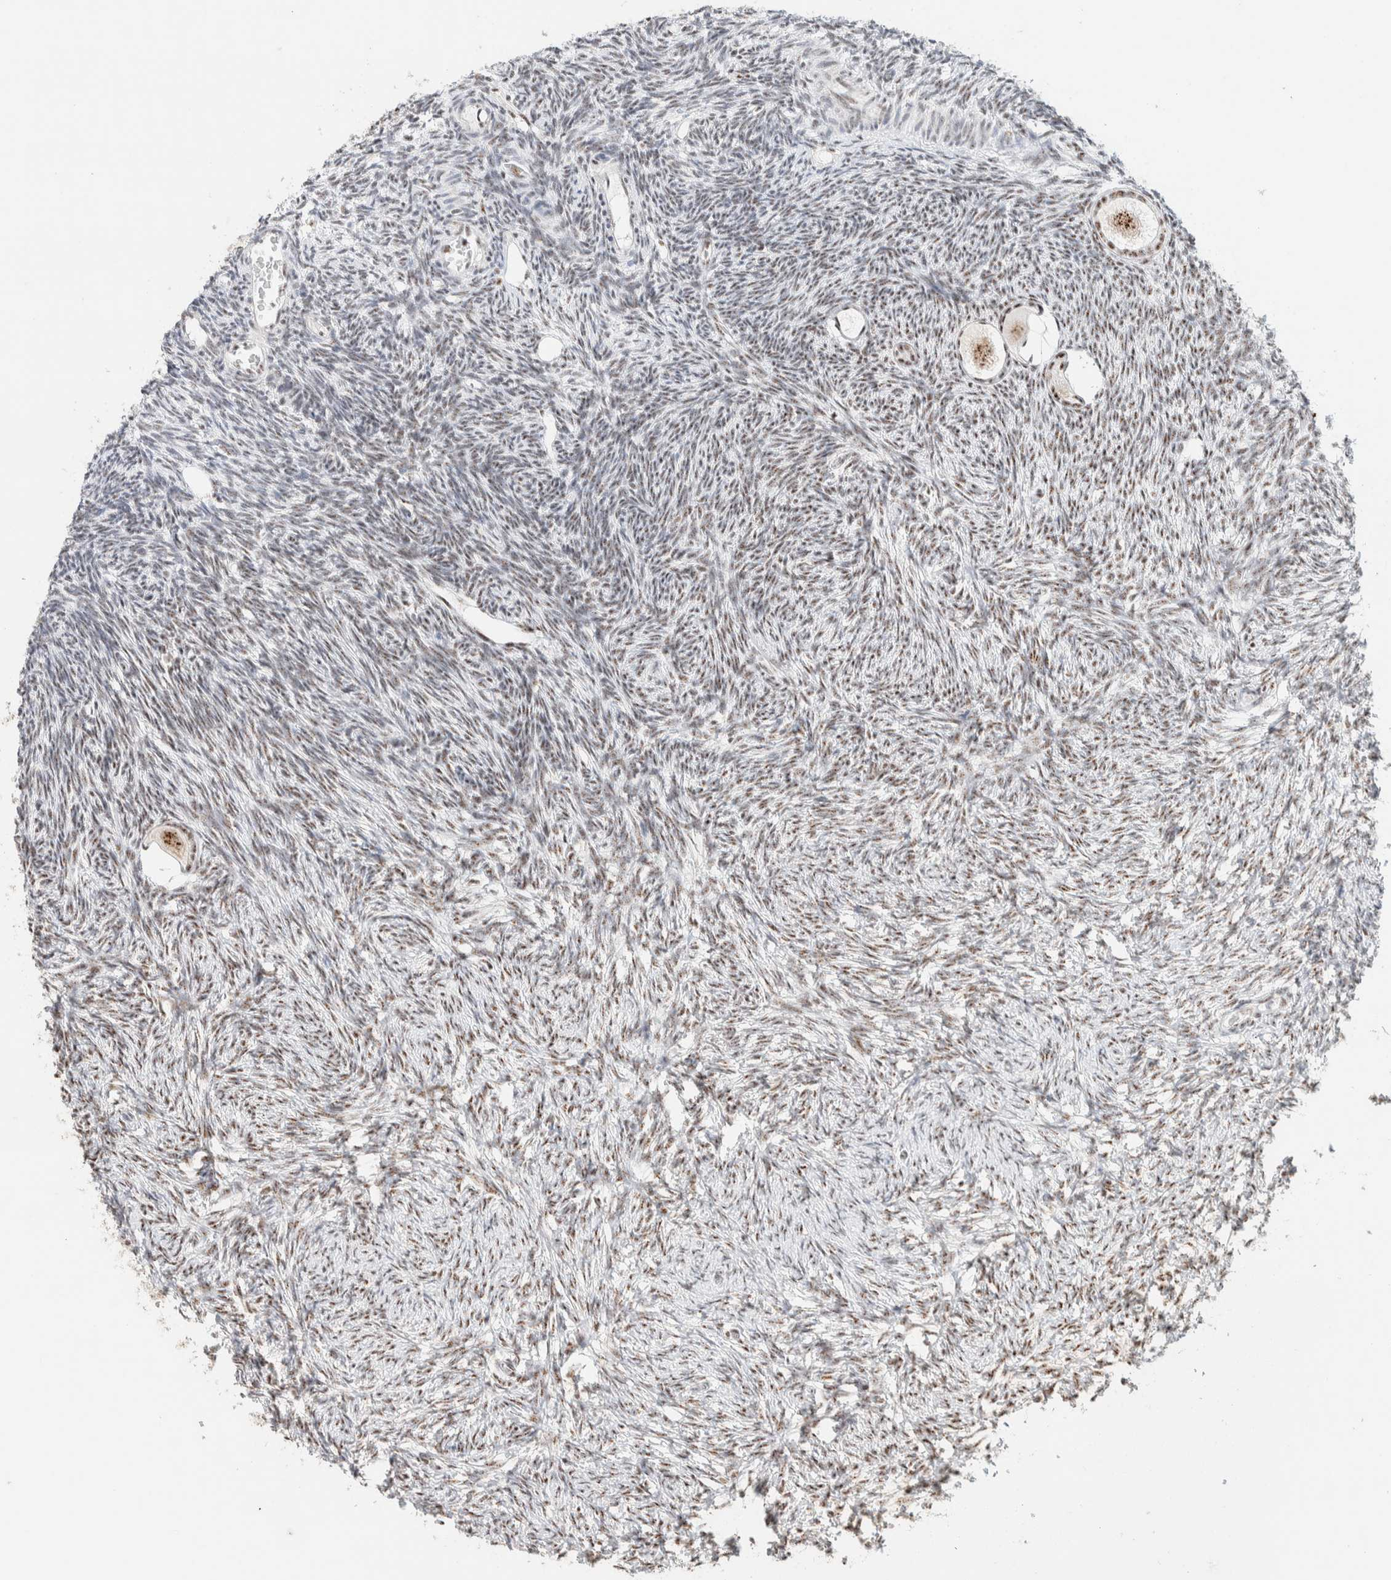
{"staining": {"intensity": "moderate", "quantity": ">75%", "location": "nuclear"}, "tissue": "ovary", "cell_type": "Follicle cells", "image_type": "normal", "snomed": [{"axis": "morphology", "description": "Normal tissue, NOS"}, {"axis": "topography", "description": "Ovary"}], "caption": "Protein analysis of benign ovary reveals moderate nuclear positivity in approximately >75% of follicle cells.", "gene": "SON", "patient": {"sex": "female", "age": 34}}